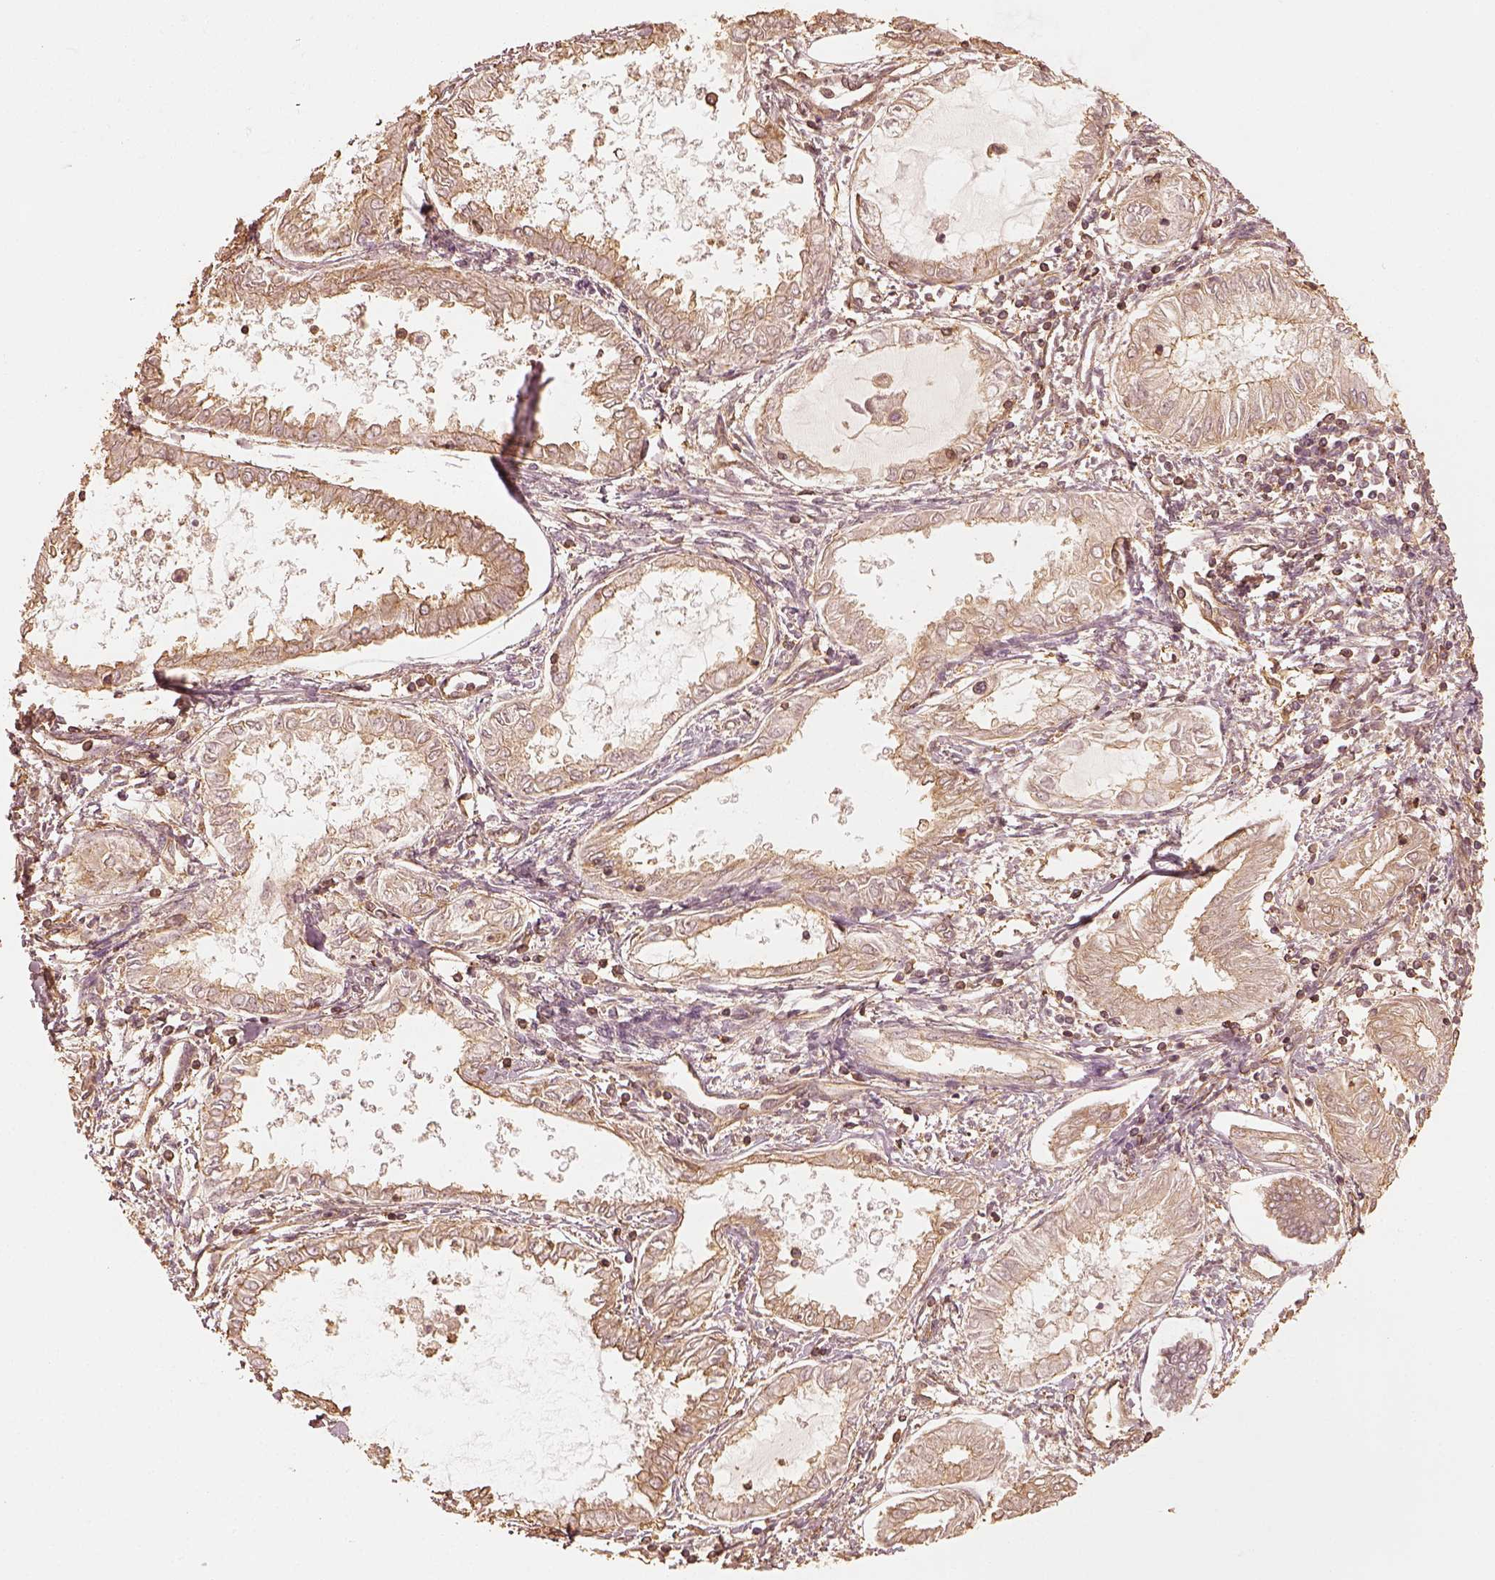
{"staining": {"intensity": "moderate", "quantity": "25%-75%", "location": "cytoplasmic/membranous"}, "tissue": "endometrial cancer", "cell_type": "Tumor cells", "image_type": "cancer", "snomed": [{"axis": "morphology", "description": "Adenocarcinoma, NOS"}, {"axis": "topography", "description": "Endometrium"}], "caption": "Immunohistochemical staining of human endometrial adenocarcinoma displays medium levels of moderate cytoplasmic/membranous protein positivity in approximately 25%-75% of tumor cells. The protein of interest is stained brown, and the nuclei are stained in blue (DAB (3,3'-diaminobenzidine) IHC with brightfield microscopy, high magnification).", "gene": "WDR7", "patient": {"sex": "female", "age": 68}}